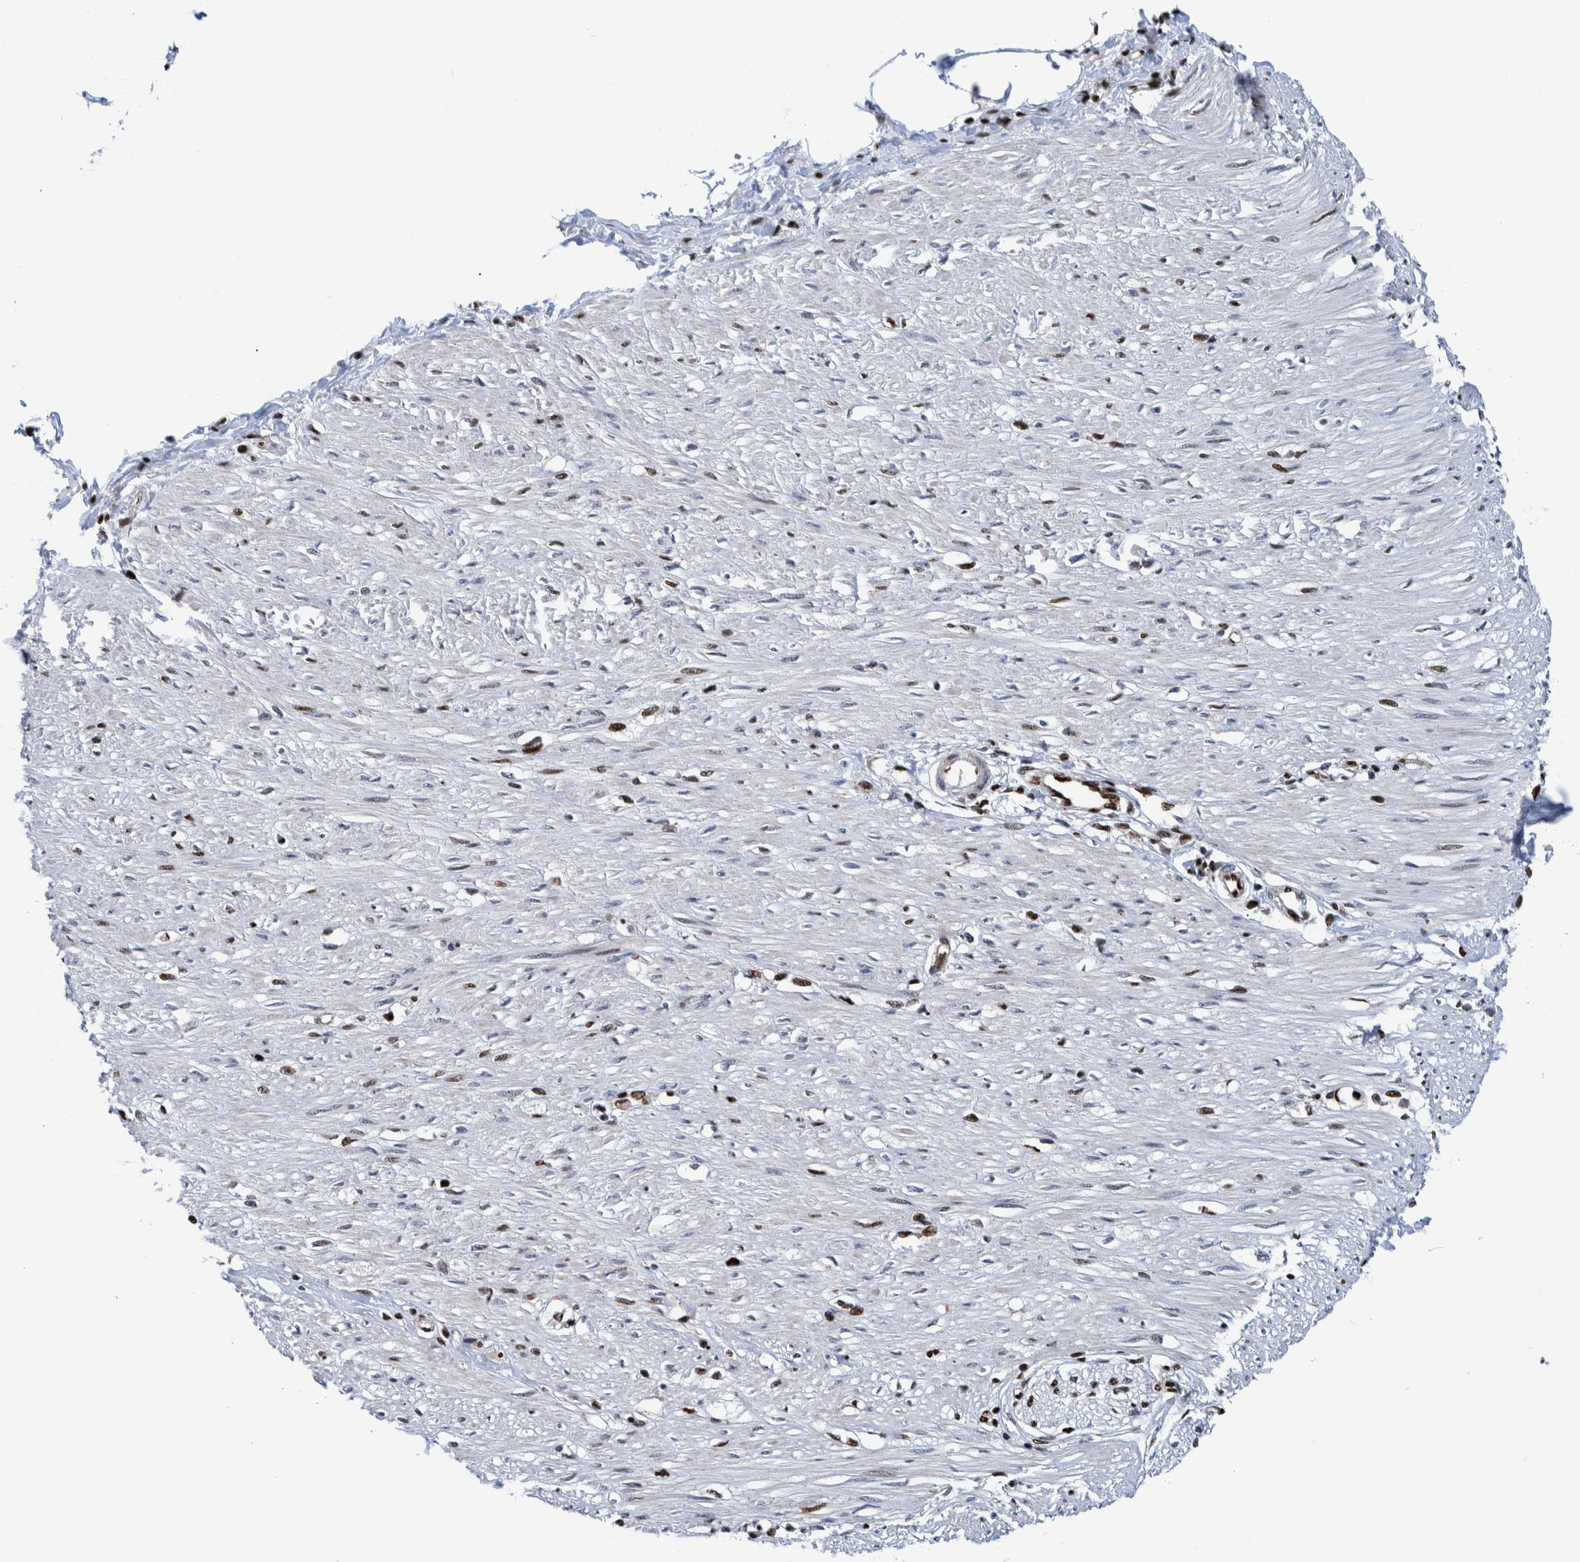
{"staining": {"intensity": "moderate", "quantity": ">75%", "location": "nuclear"}, "tissue": "soft tissue", "cell_type": "Fibroblasts", "image_type": "normal", "snomed": [{"axis": "morphology", "description": "Normal tissue, NOS"}, {"axis": "morphology", "description": "Adenocarcinoma, NOS"}, {"axis": "topography", "description": "Colon"}, {"axis": "topography", "description": "Peripheral nerve tissue"}], "caption": "A brown stain highlights moderate nuclear expression of a protein in fibroblasts of normal soft tissue. (Stains: DAB in brown, nuclei in blue, Microscopy: brightfield microscopy at high magnification).", "gene": "HEATR9", "patient": {"sex": "male", "age": 14}}